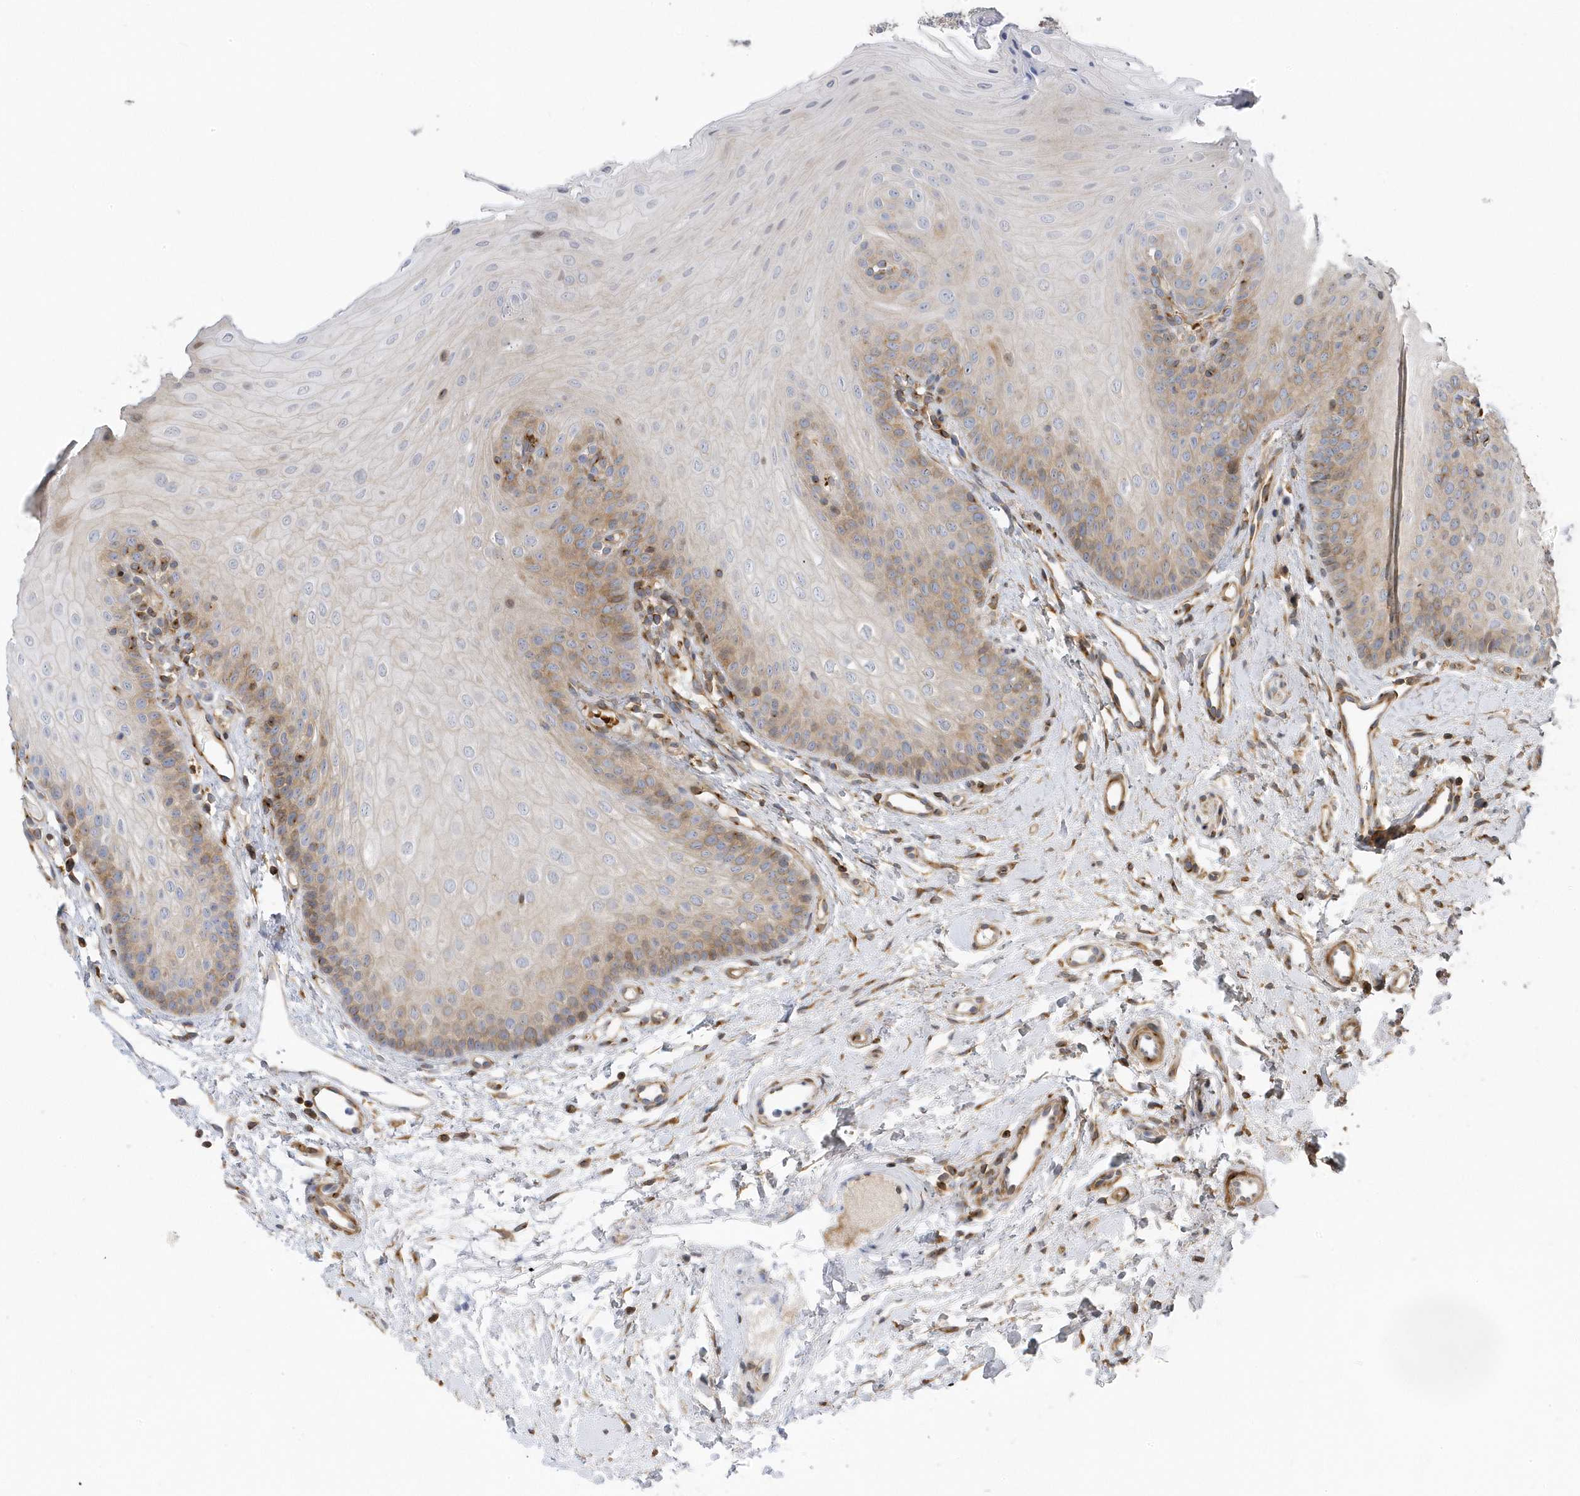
{"staining": {"intensity": "weak", "quantity": "25%-75%", "location": "cytoplasmic/membranous"}, "tissue": "oral mucosa", "cell_type": "Squamous epithelial cells", "image_type": "normal", "snomed": [{"axis": "morphology", "description": "Normal tissue, NOS"}, {"axis": "topography", "description": "Oral tissue"}], "caption": "A photomicrograph of oral mucosa stained for a protein displays weak cytoplasmic/membranous brown staining in squamous epithelial cells.", "gene": "MAP7D3", "patient": {"sex": "female", "age": 68}}